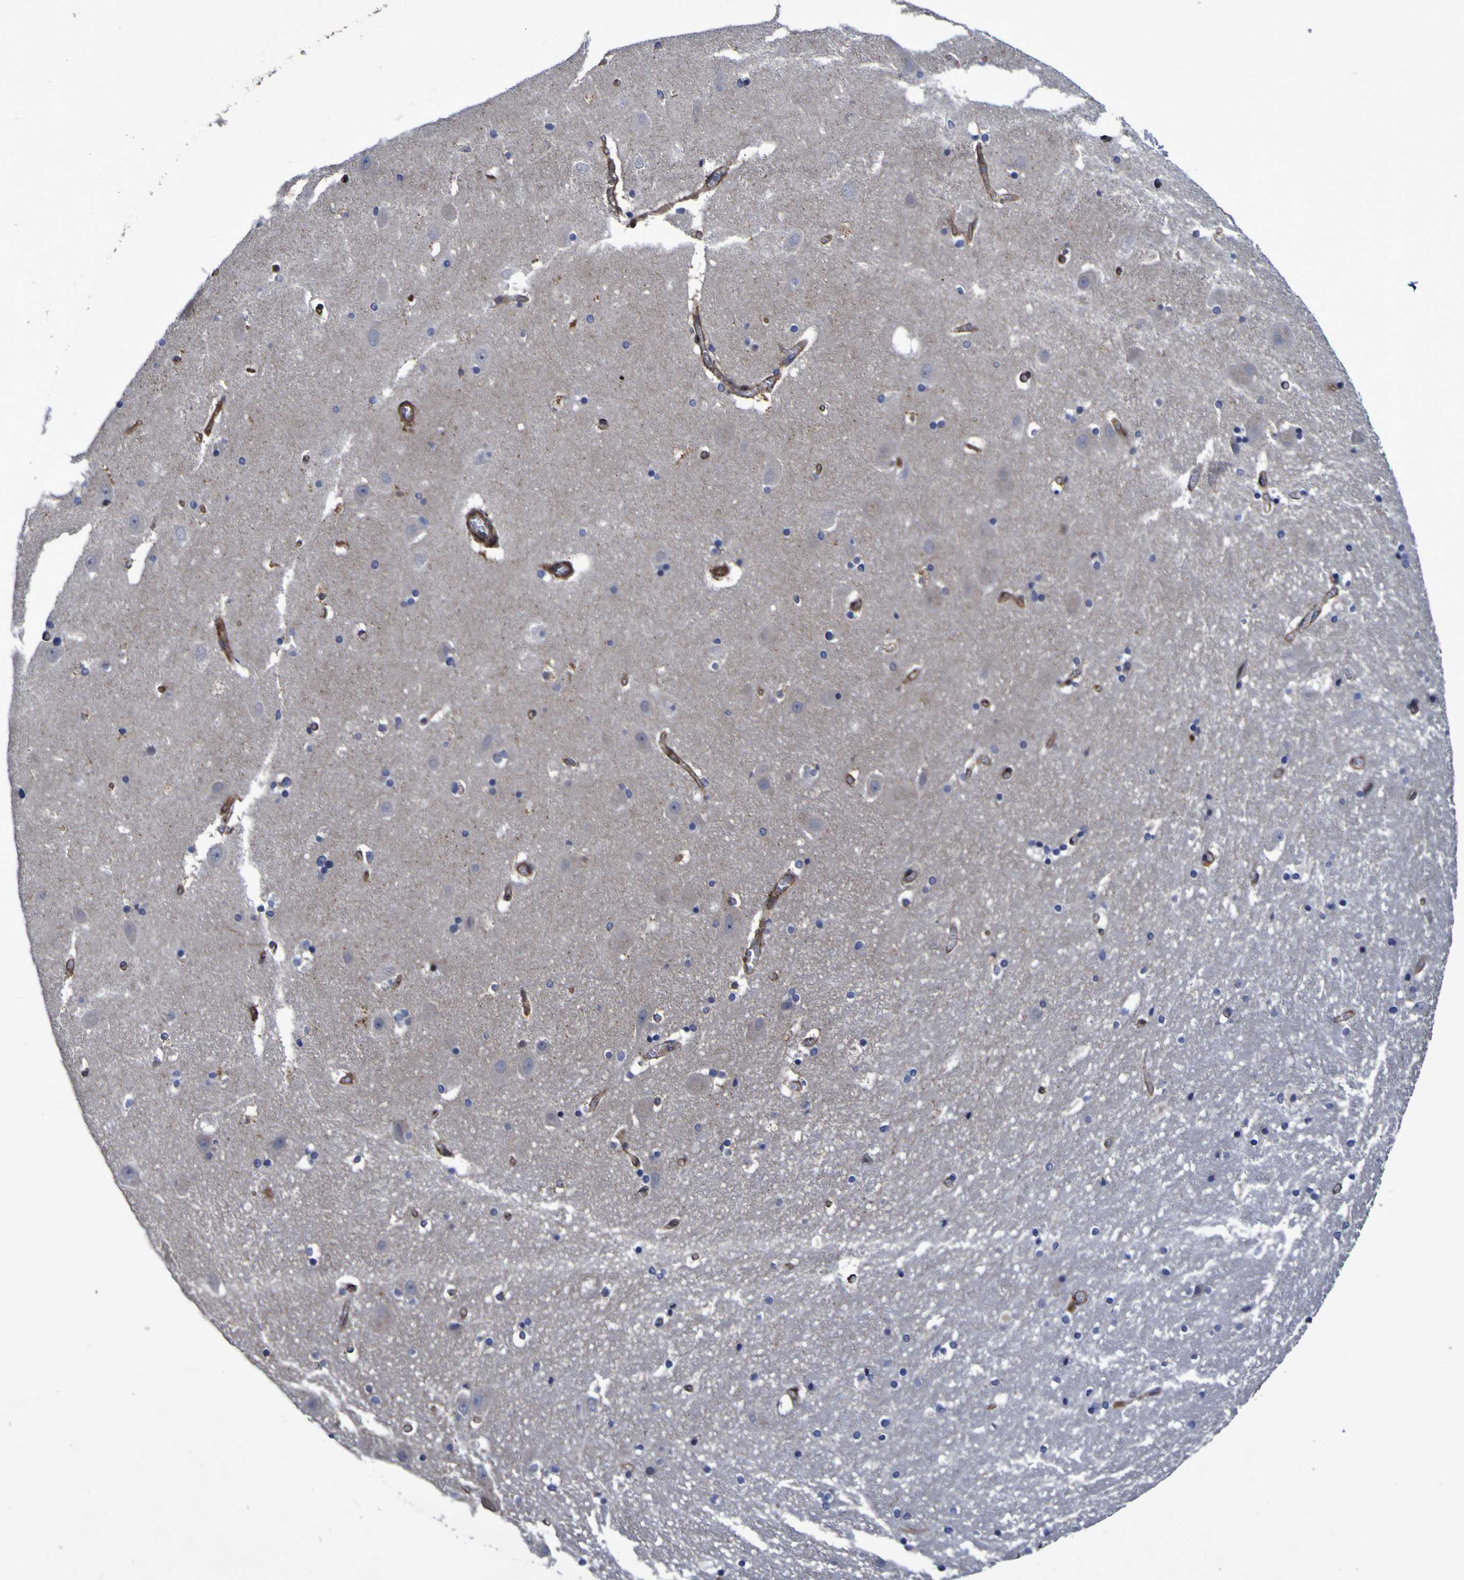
{"staining": {"intensity": "moderate", "quantity": "<25%", "location": "cytoplasmic/membranous"}, "tissue": "hippocampus", "cell_type": "Glial cells", "image_type": "normal", "snomed": [{"axis": "morphology", "description": "Normal tissue, NOS"}, {"axis": "topography", "description": "Hippocampus"}], "caption": "IHC of normal human hippocampus demonstrates low levels of moderate cytoplasmic/membranous positivity in approximately <25% of glial cells.", "gene": "MGLL", "patient": {"sex": "male", "age": 45}}